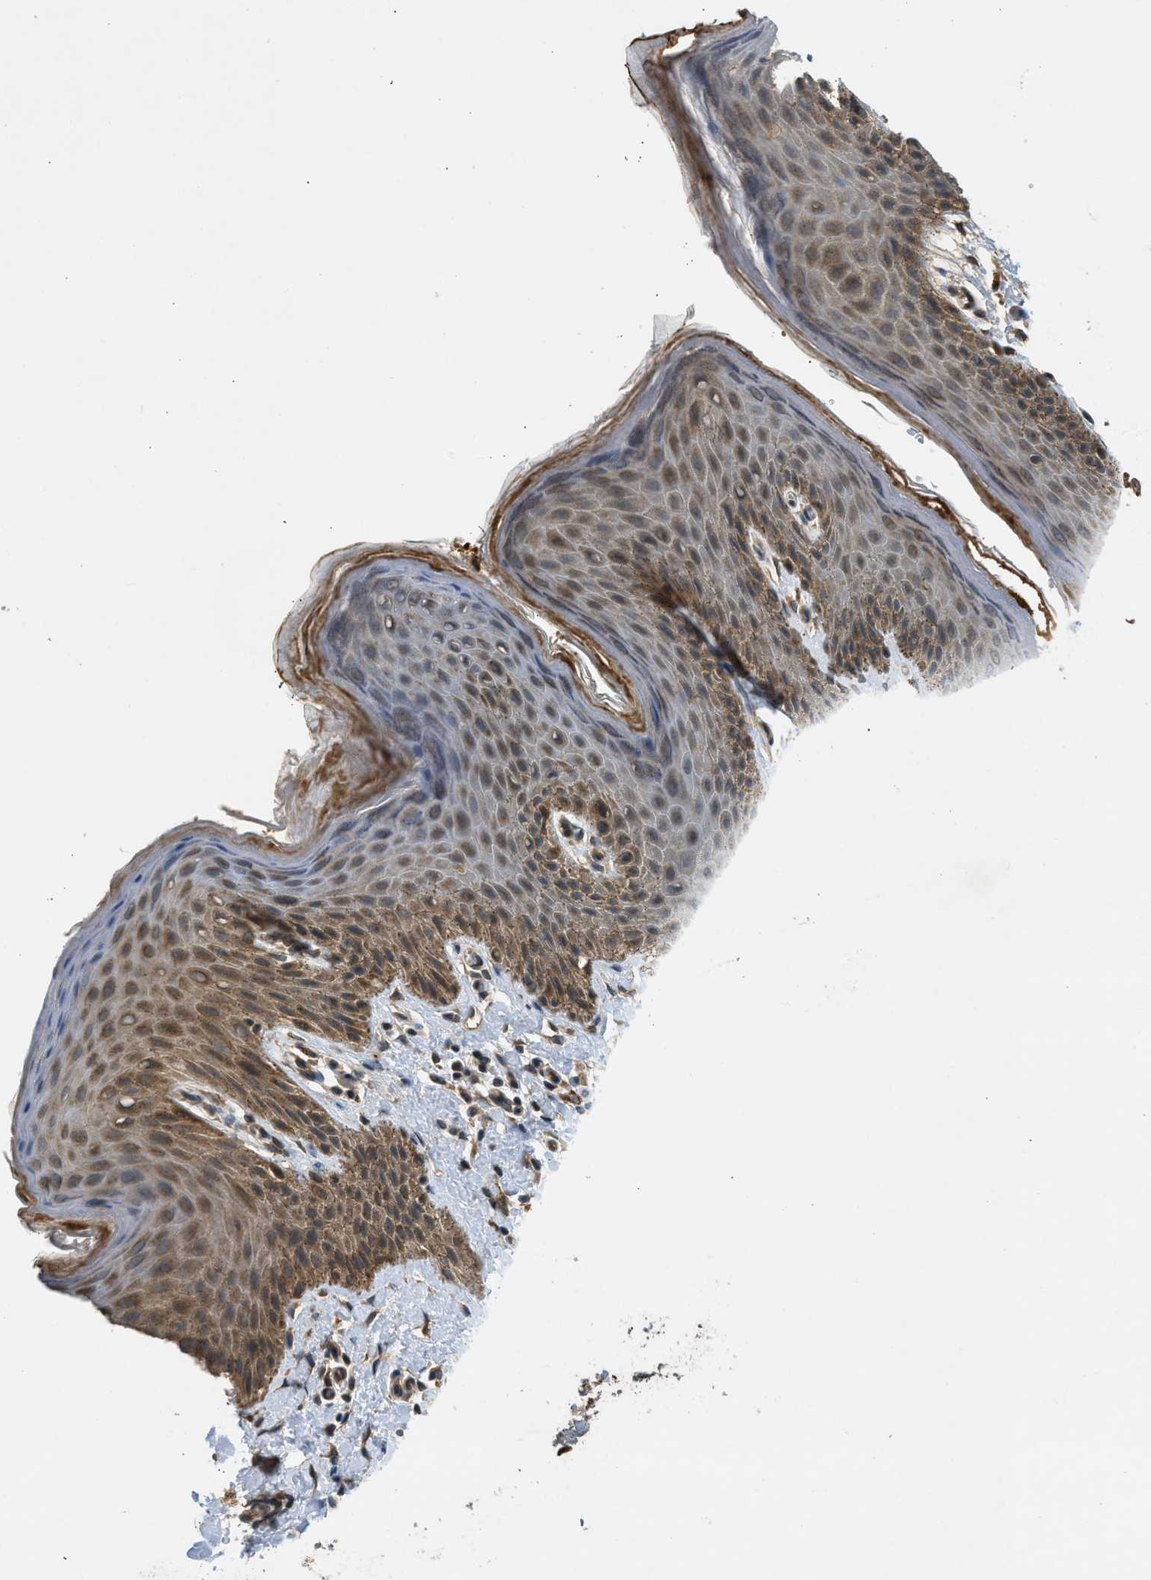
{"staining": {"intensity": "moderate", "quantity": "25%-75%", "location": "cytoplasmic/membranous"}, "tissue": "skin", "cell_type": "Epidermal cells", "image_type": "normal", "snomed": [{"axis": "morphology", "description": "Normal tissue, NOS"}, {"axis": "topography", "description": "Anal"}], "caption": "Epidermal cells show medium levels of moderate cytoplasmic/membranous staining in approximately 25%-75% of cells in normal skin. (DAB IHC, brown staining for protein, blue staining for nuclei).", "gene": "ADCY8", "patient": {"sex": "male", "age": 44}}